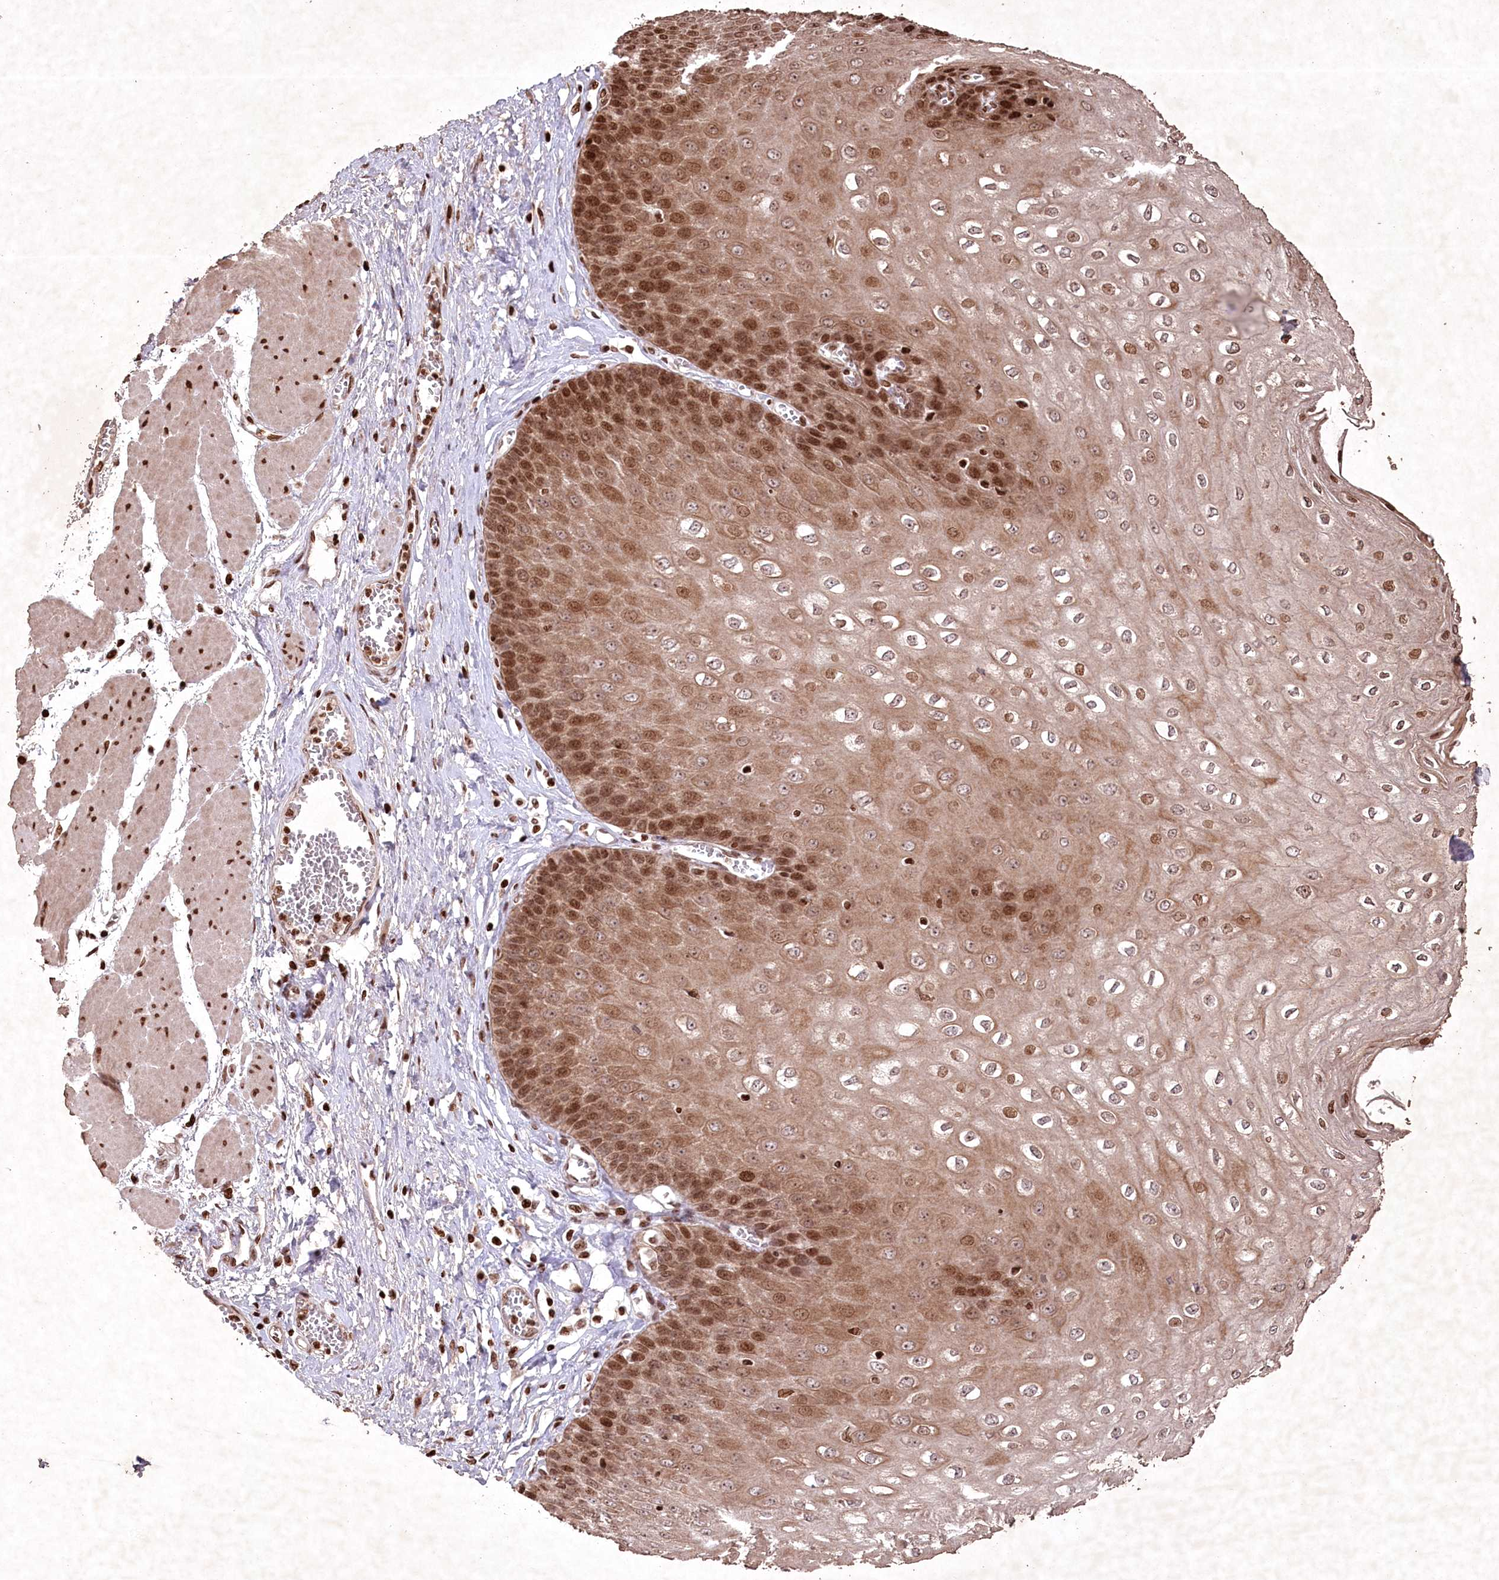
{"staining": {"intensity": "strong", "quantity": ">75%", "location": "cytoplasmic/membranous,nuclear"}, "tissue": "esophagus", "cell_type": "Squamous epithelial cells", "image_type": "normal", "snomed": [{"axis": "morphology", "description": "Normal tissue, NOS"}, {"axis": "topography", "description": "Esophagus"}], "caption": "Immunohistochemical staining of normal human esophagus reveals strong cytoplasmic/membranous,nuclear protein positivity in approximately >75% of squamous epithelial cells. The staining is performed using DAB (3,3'-diaminobenzidine) brown chromogen to label protein expression. The nuclei are counter-stained blue using hematoxylin.", "gene": "CCSER2", "patient": {"sex": "male", "age": 60}}